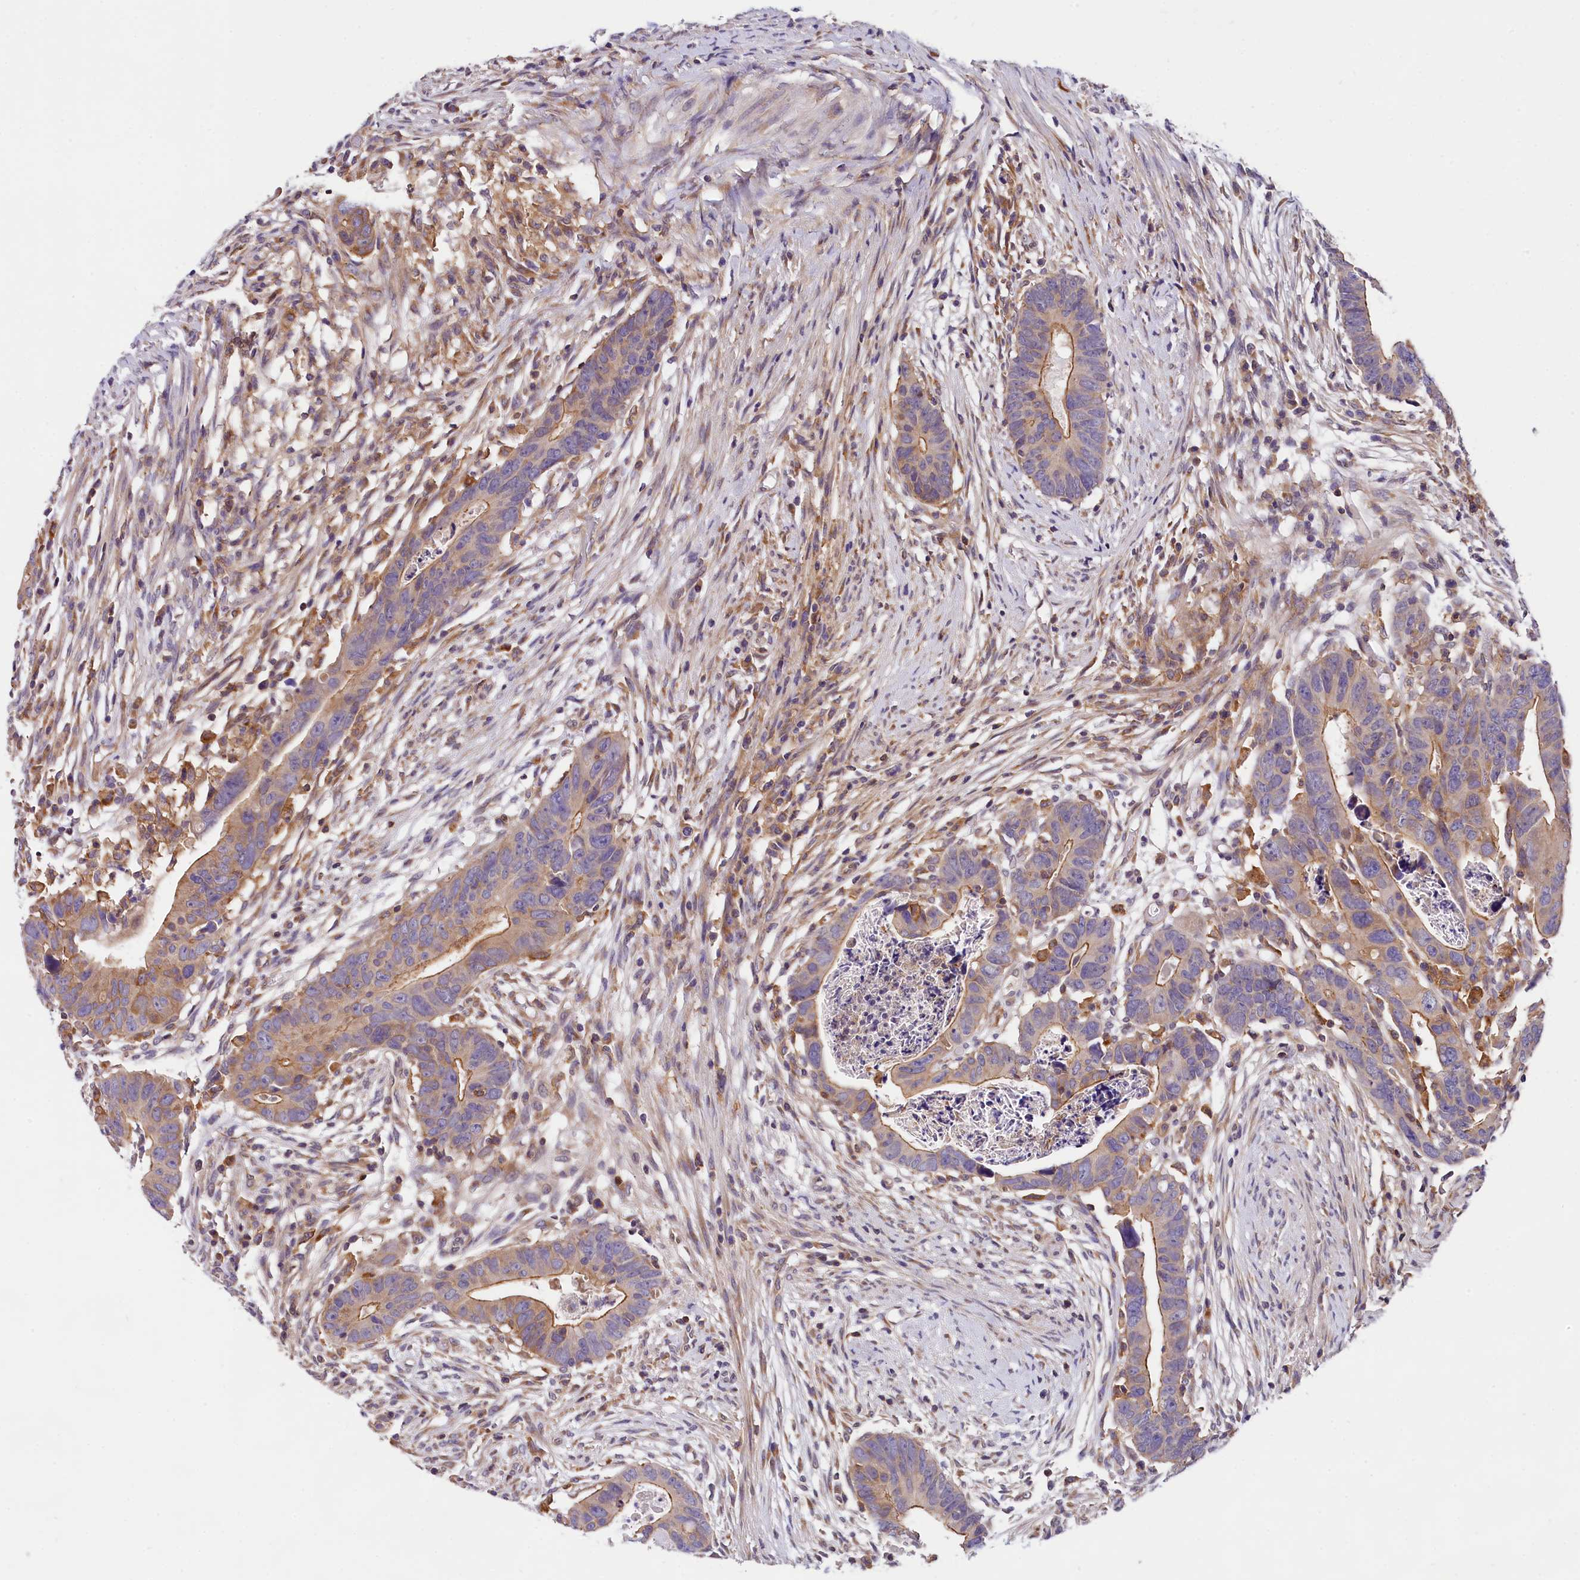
{"staining": {"intensity": "moderate", "quantity": ">75%", "location": "cytoplasmic/membranous"}, "tissue": "colorectal cancer", "cell_type": "Tumor cells", "image_type": "cancer", "snomed": [{"axis": "morphology", "description": "Adenocarcinoma, NOS"}, {"axis": "topography", "description": "Rectum"}], "caption": "This is a photomicrograph of immunohistochemistry (IHC) staining of adenocarcinoma (colorectal), which shows moderate positivity in the cytoplasmic/membranous of tumor cells.", "gene": "OAS3", "patient": {"sex": "female", "age": 65}}